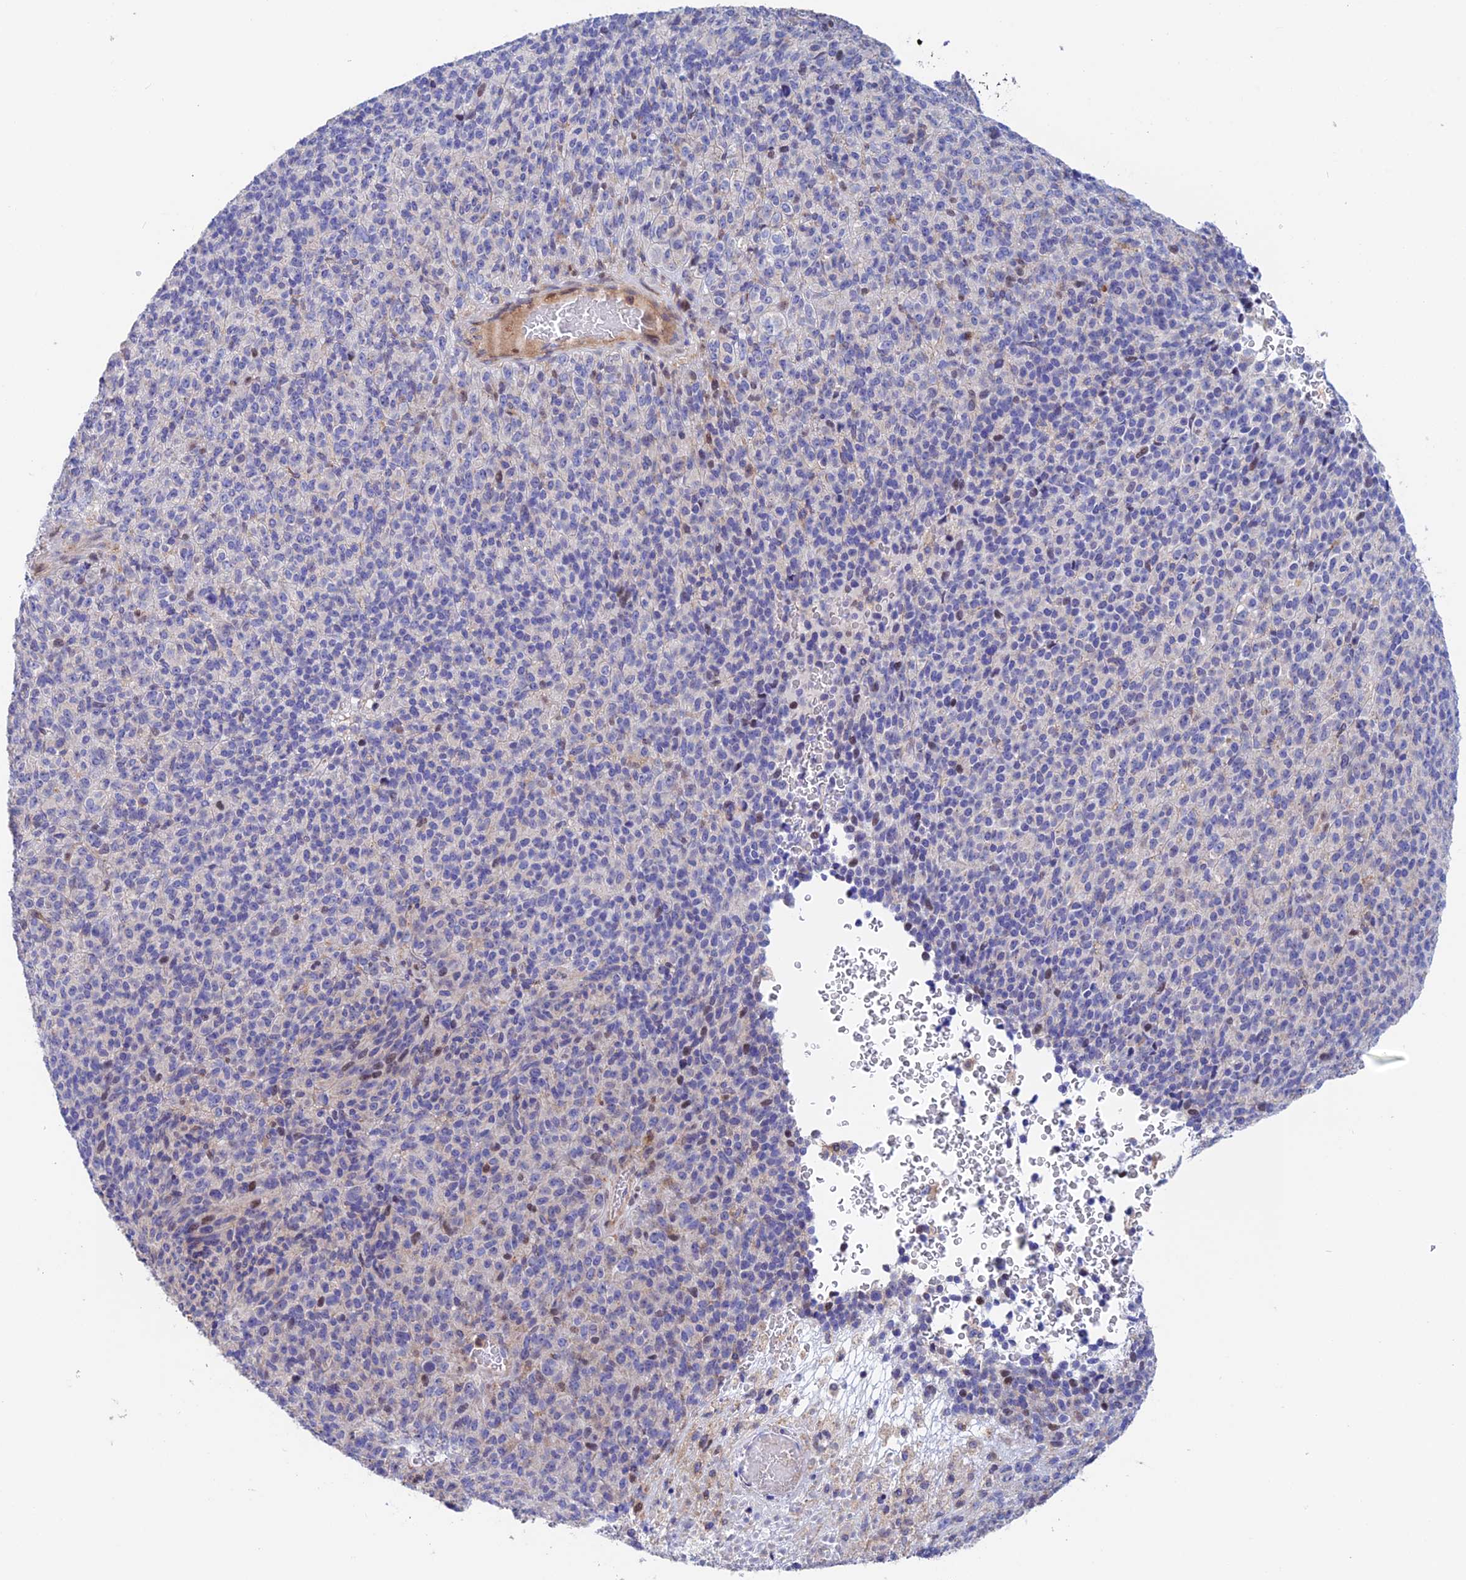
{"staining": {"intensity": "negative", "quantity": "none", "location": "none"}, "tissue": "melanoma", "cell_type": "Tumor cells", "image_type": "cancer", "snomed": [{"axis": "morphology", "description": "Malignant melanoma, Metastatic site"}, {"axis": "topography", "description": "Brain"}], "caption": "DAB (3,3'-diaminobenzidine) immunohistochemical staining of malignant melanoma (metastatic site) demonstrates no significant staining in tumor cells. The staining is performed using DAB brown chromogen with nuclei counter-stained in using hematoxylin.", "gene": "PRIM1", "patient": {"sex": "female", "age": 56}}